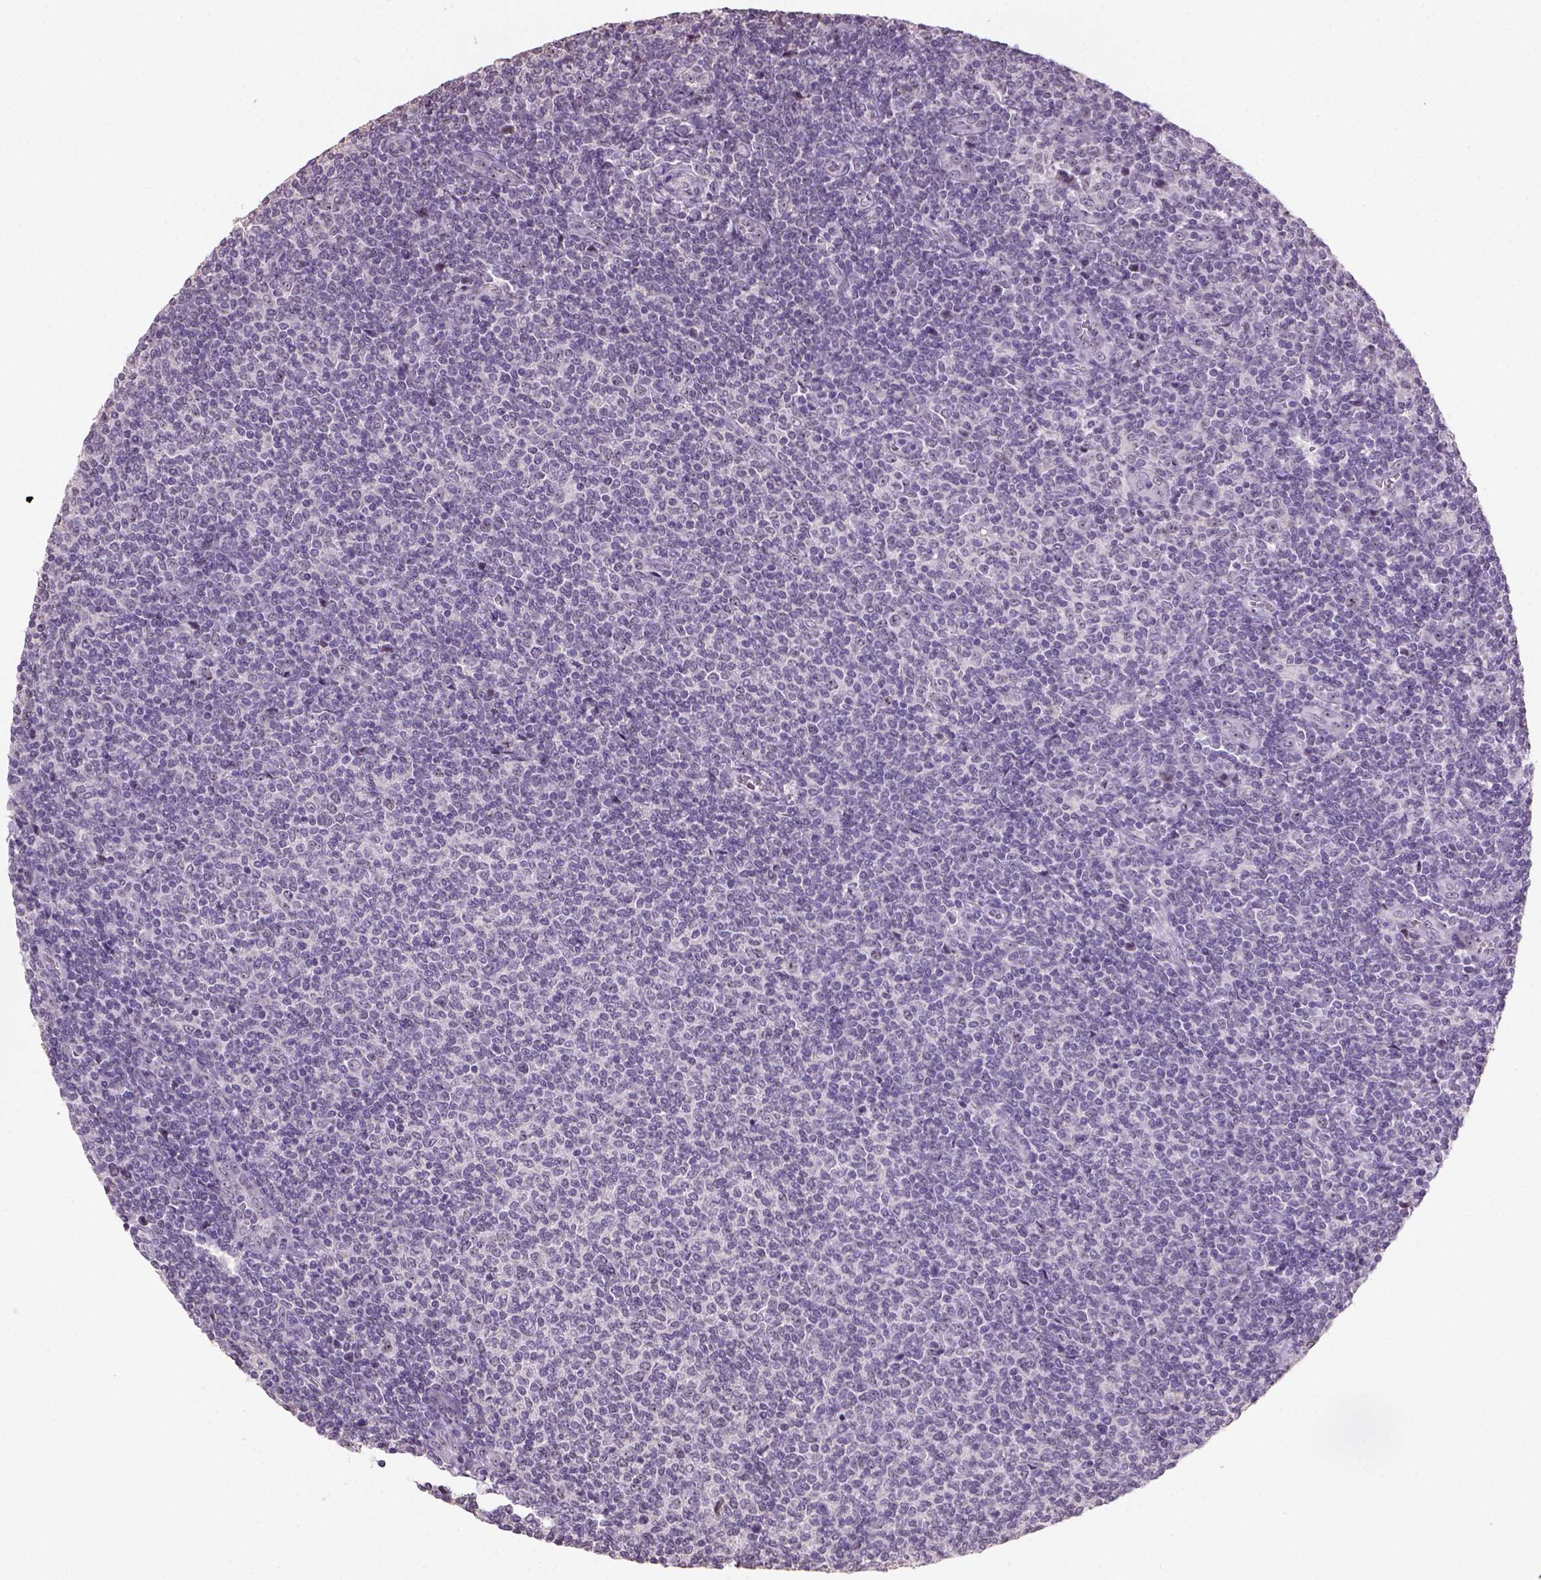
{"staining": {"intensity": "negative", "quantity": "none", "location": "none"}, "tissue": "lymphoma", "cell_type": "Tumor cells", "image_type": "cancer", "snomed": [{"axis": "morphology", "description": "Malignant lymphoma, non-Hodgkin's type, Low grade"}, {"axis": "topography", "description": "Lymph node"}], "caption": "A photomicrograph of human malignant lymphoma, non-Hodgkin's type (low-grade) is negative for staining in tumor cells. The staining is performed using DAB (3,3'-diaminobenzidine) brown chromogen with nuclei counter-stained in using hematoxylin.", "gene": "DDX50", "patient": {"sex": "male", "age": 52}}